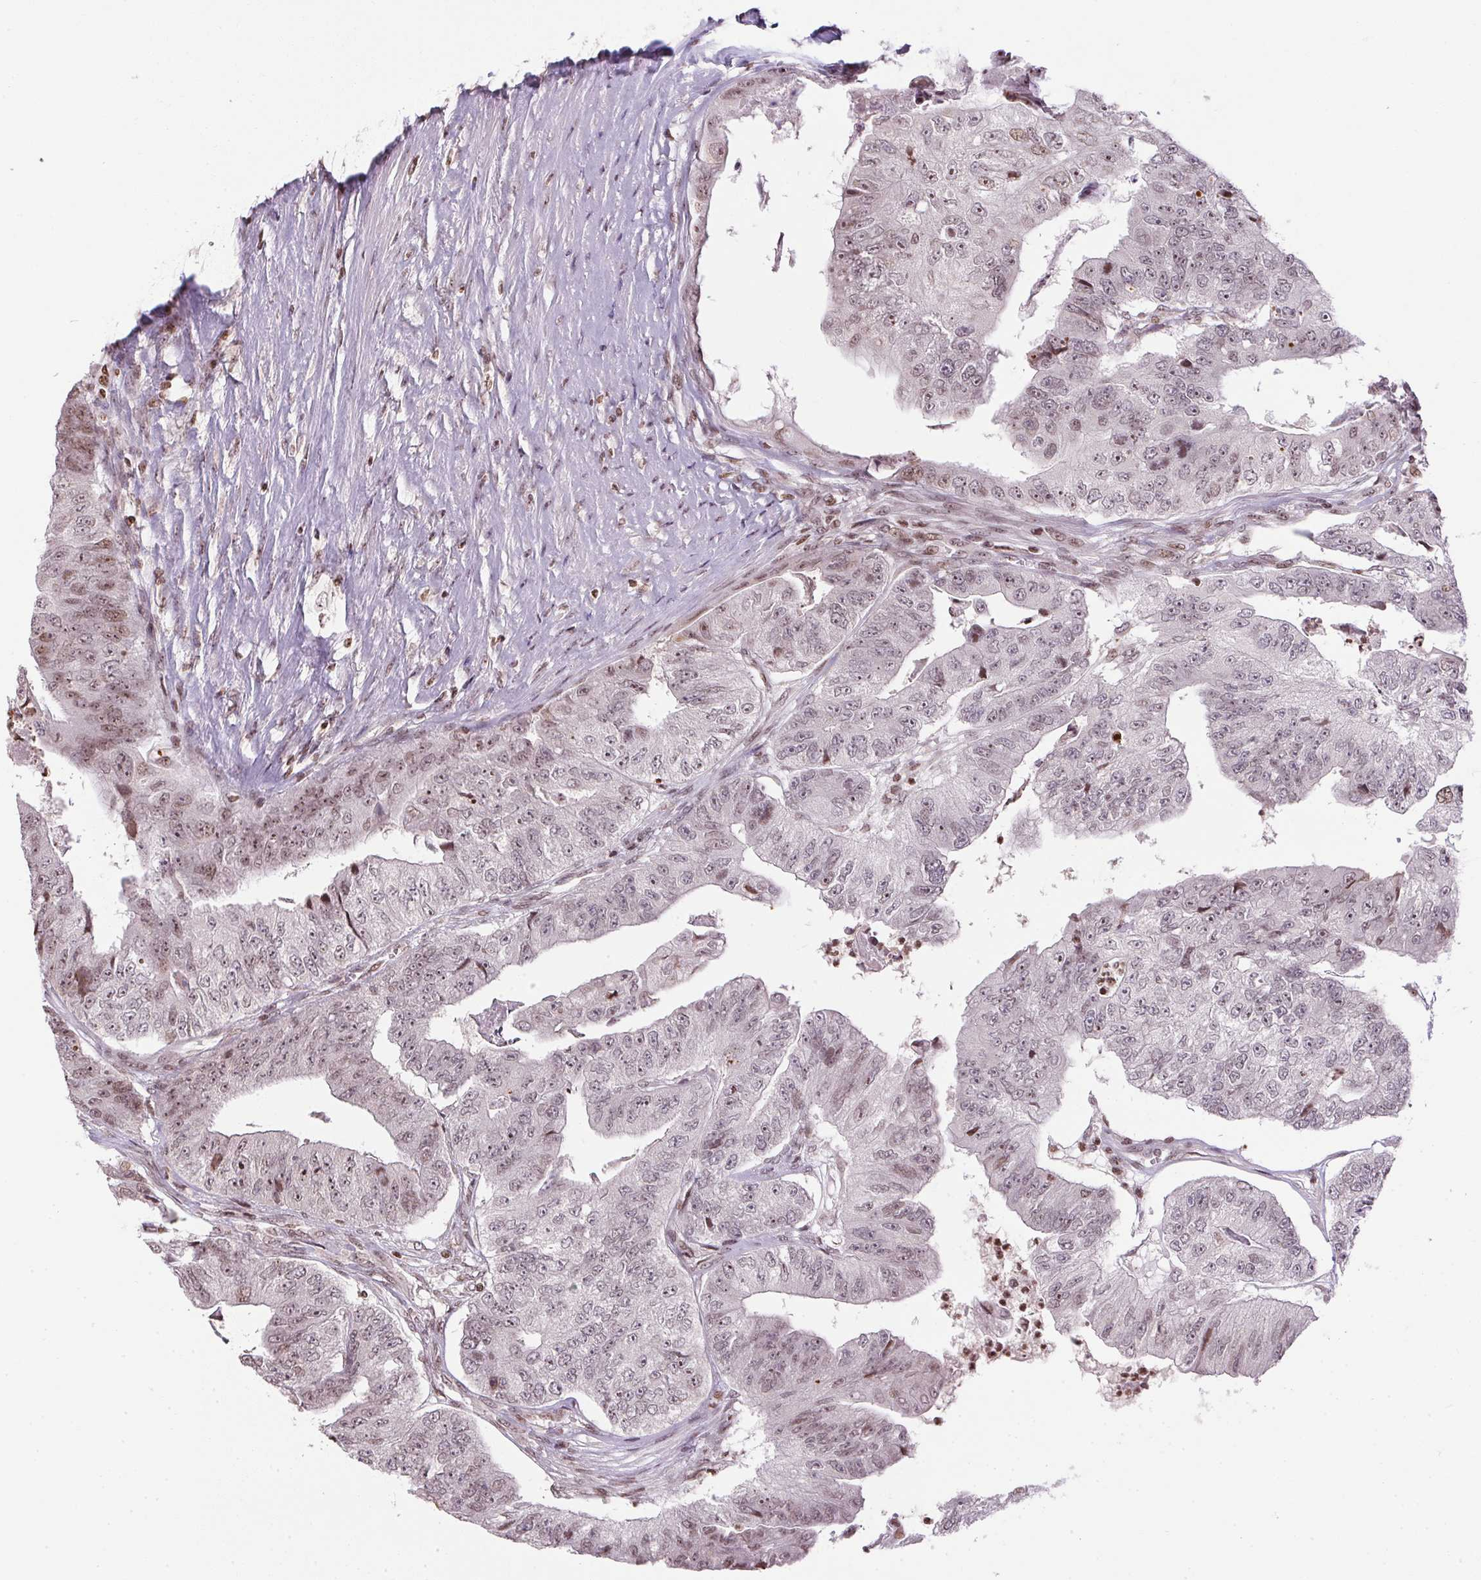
{"staining": {"intensity": "weak", "quantity": "25%-75%", "location": "nuclear"}, "tissue": "colorectal cancer", "cell_type": "Tumor cells", "image_type": "cancer", "snomed": [{"axis": "morphology", "description": "Adenocarcinoma, NOS"}, {"axis": "topography", "description": "Colon"}], "caption": "Protein expression analysis of colorectal cancer (adenocarcinoma) shows weak nuclear positivity in about 25%-75% of tumor cells.", "gene": "RNF181", "patient": {"sex": "female", "age": 67}}